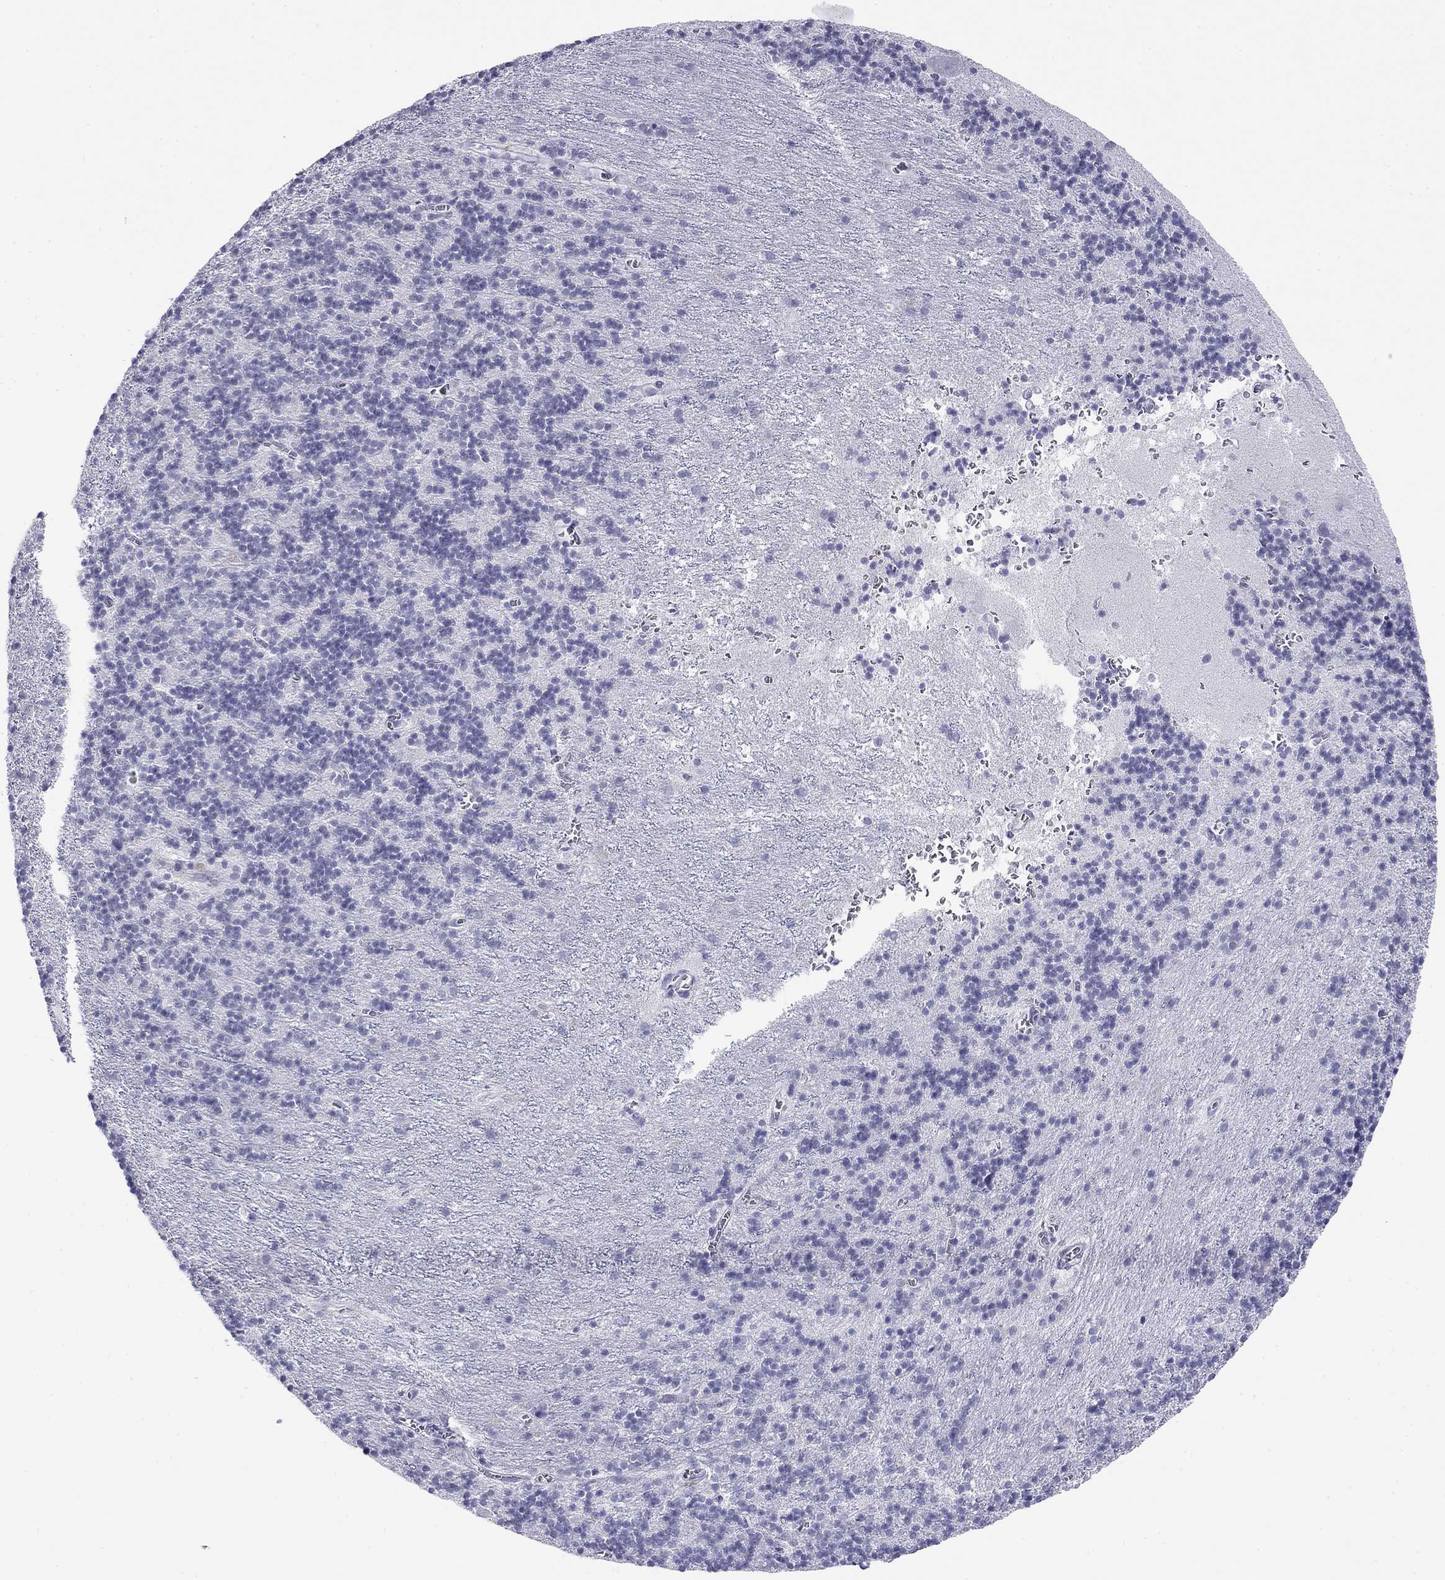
{"staining": {"intensity": "negative", "quantity": "none", "location": "none"}, "tissue": "cerebellum", "cell_type": "Cells in granular layer", "image_type": "normal", "snomed": [{"axis": "morphology", "description": "Normal tissue, NOS"}, {"axis": "topography", "description": "Cerebellum"}], "caption": "Protein analysis of benign cerebellum displays no significant staining in cells in granular layer. Brightfield microscopy of immunohistochemistry stained with DAB (brown) and hematoxylin (blue), captured at high magnification.", "gene": "MYMX", "patient": {"sex": "male", "age": 70}}